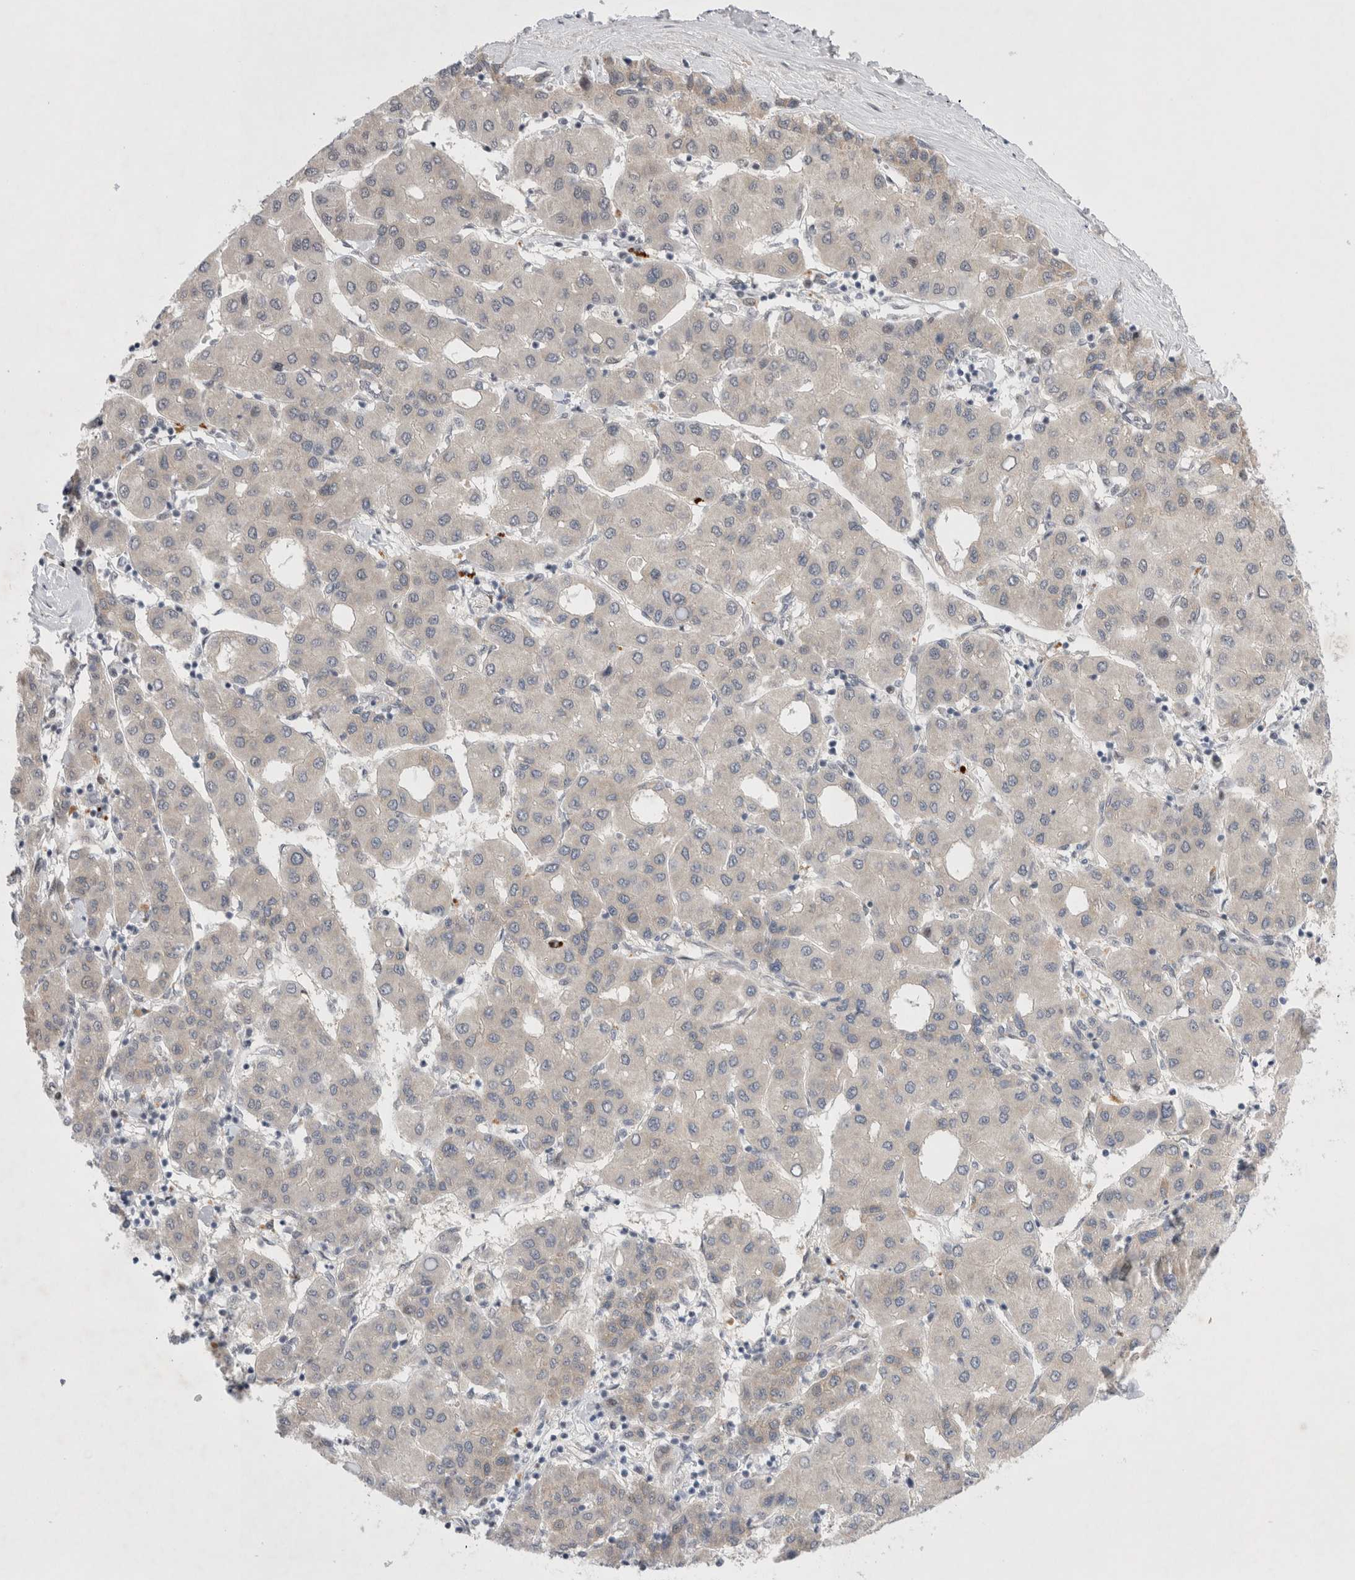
{"staining": {"intensity": "negative", "quantity": "none", "location": "none"}, "tissue": "liver cancer", "cell_type": "Tumor cells", "image_type": "cancer", "snomed": [{"axis": "morphology", "description": "Carcinoma, Hepatocellular, NOS"}, {"axis": "topography", "description": "Liver"}], "caption": "High power microscopy micrograph of an IHC micrograph of liver hepatocellular carcinoma, revealing no significant staining in tumor cells. (Immunohistochemistry (ihc), brightfield microscopy, high magnification).", "gene": "WIPF2", "patient": {"sex": "male", "age": 65}}